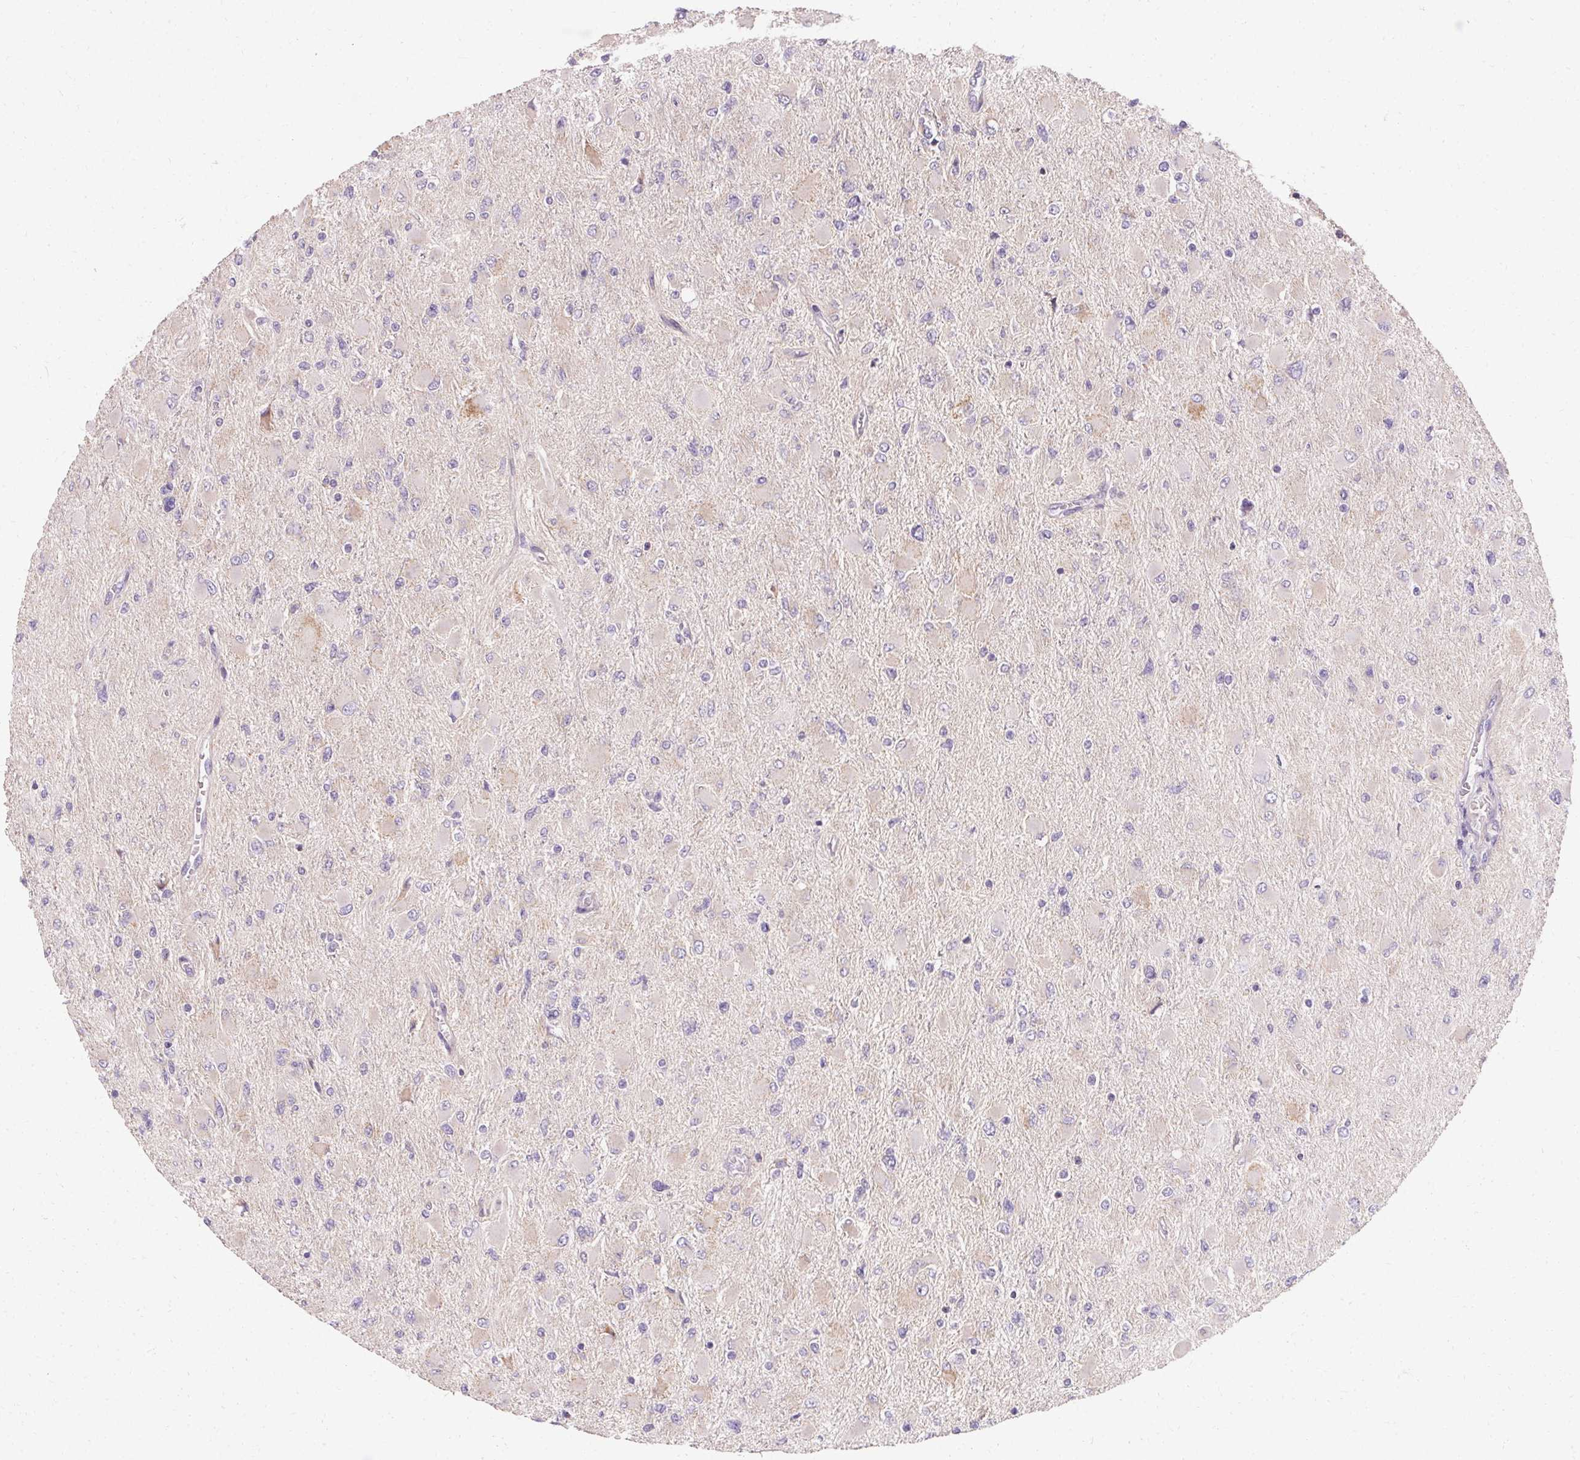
{"staining": {"intensity": "negative", "quantity": "none", "location": "none"}, "tissue": "glioma", "cell_type": "Tumor cells", "image_type": "cancer", "snomed": [{"axis": "morphology", "description": "Glioma, malignant, High grade"}, {"axis": "topography", "description": "Cerebral cortex"}], "caption": "Immunohistochemistry (IHC) of glioma displays no positivity in tumor cells.", "gene": "TRIP13", "patient": {"sex": "female", "age": 36}}